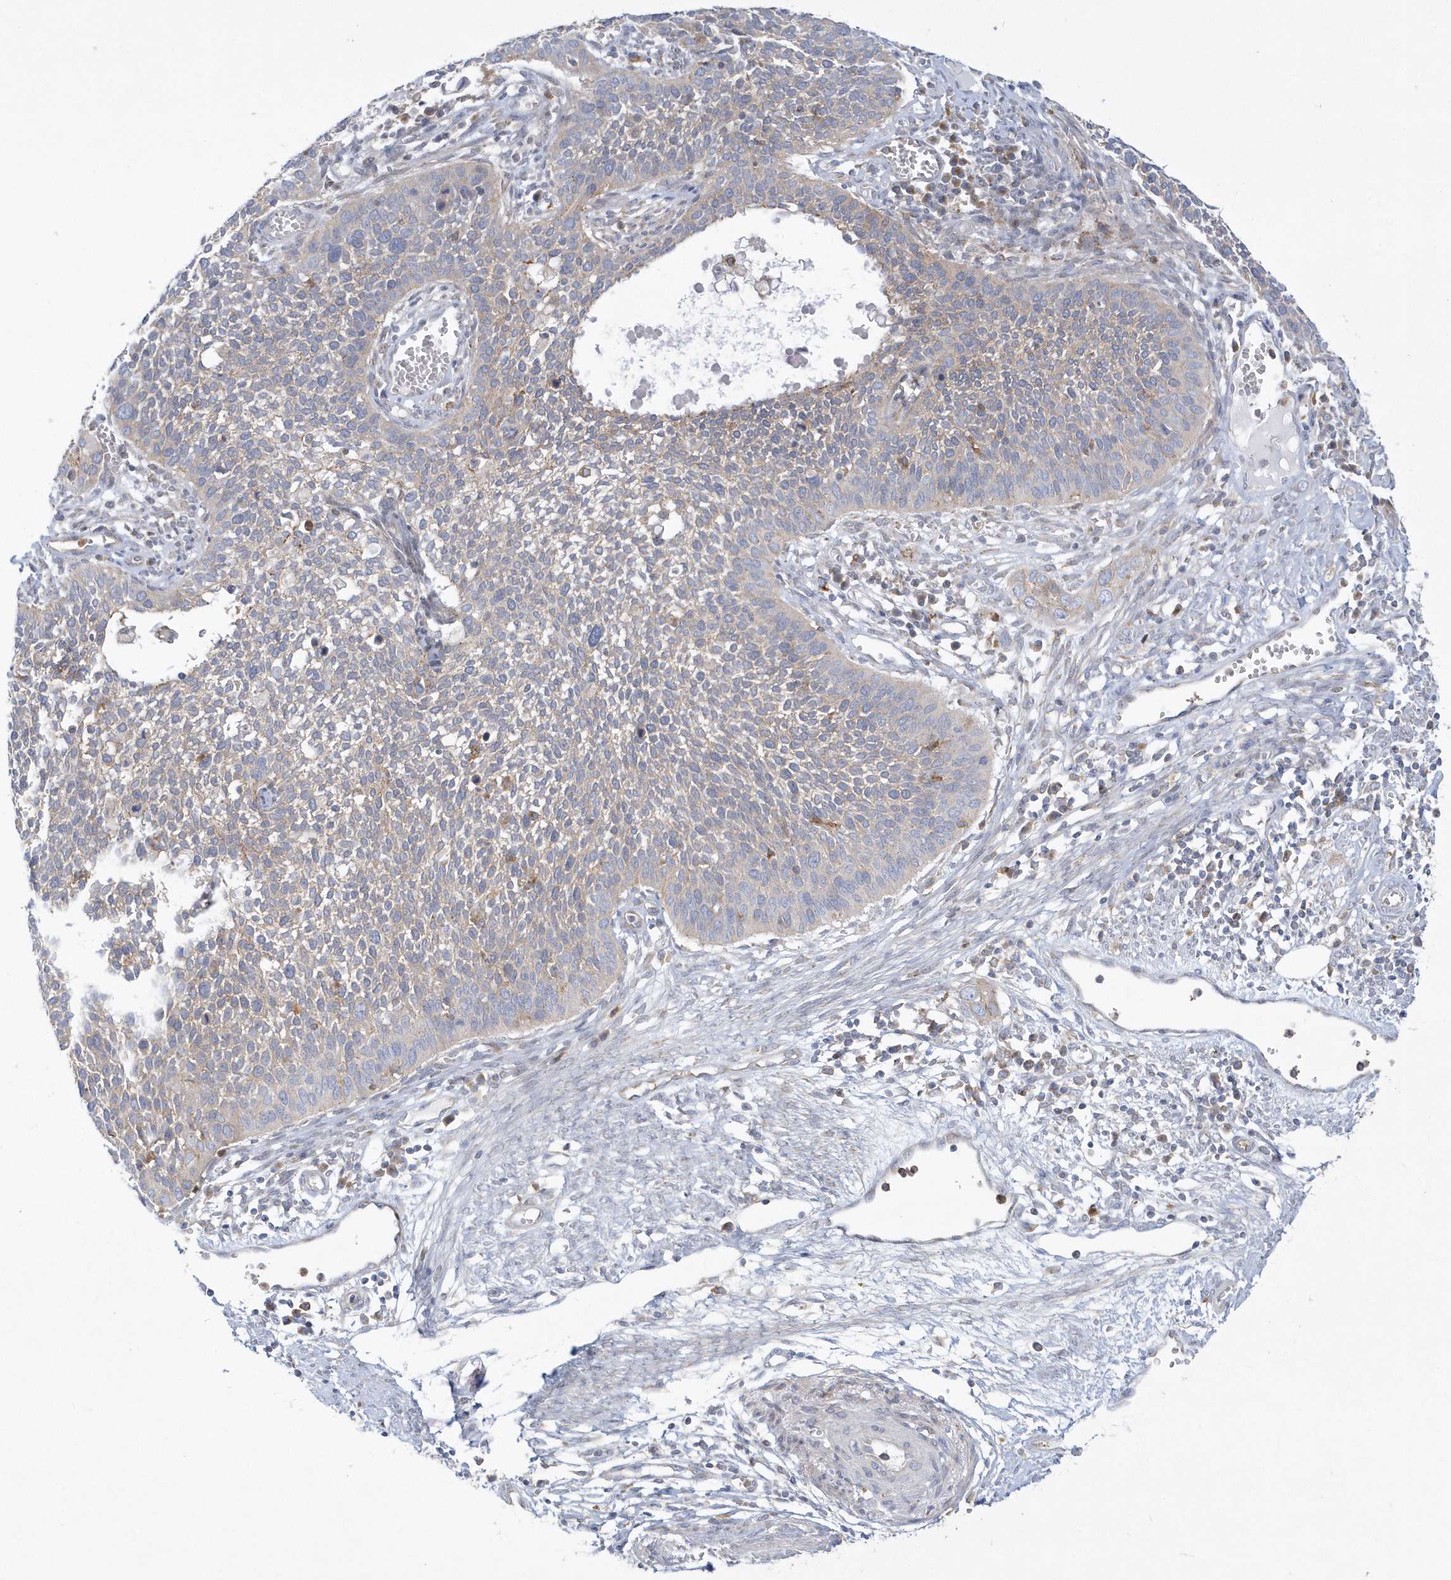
{"staining": {"intensity": "negative", "quantity": "none", "location": "none"}, "tissue": "cervical cancer", "cell_type": "Tumor cells", "image_type": "cancer", "snomed": [{"axis": "morphology", "description": "Squamous cell carcinoma, NOS"}, {"axis": "topography", "description": "Cervix"}], "caption": "Micrograph shows no significant protein positivity in tumor cells of cervical cancer (squamous cell carcinoma).", "gene": "DNAJC18", "patient": {"sex": "female", "age": 34}}